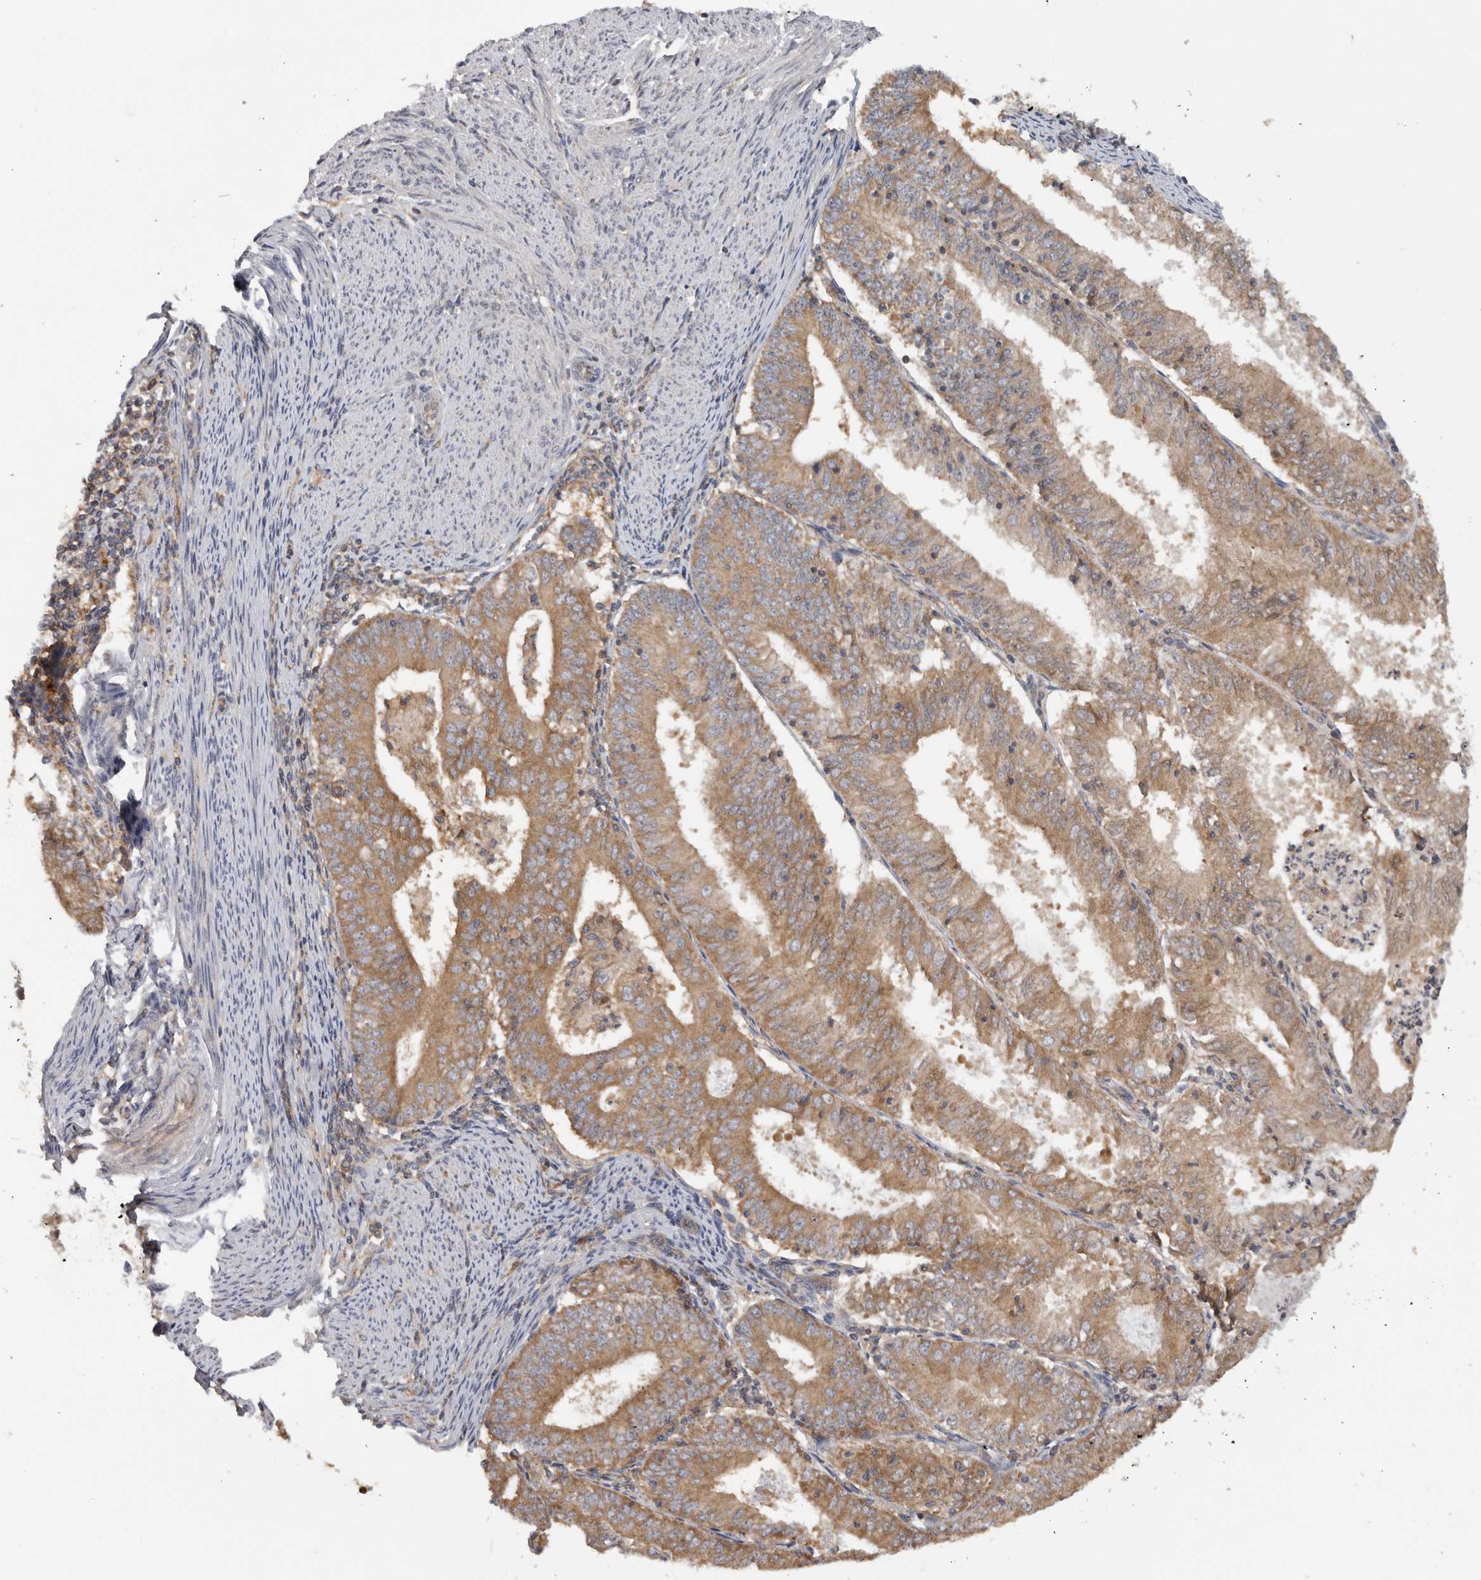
{"staining": {"intensity": "moderate", "quantity": ">75%", "location": "cytoplasmic/membranous"}, "tissue": "endometrial cancer", "cell_type": "Tumor cells", "image_type": "cancer", "snomed": [{"axis": "morphology", "description": "Adenocarcinoma, NOS"}, {"axis": "topography", "description": "Endometrium"}], "caption": "Tumor cells demonstrate medium levels of moderate cytoplasmic/membranous positivity in approximately >75% of cells in human endometrial adenocarcinoma.", "gene": "PPP1R42", "patient": {"sex": "female", "age": 57}}